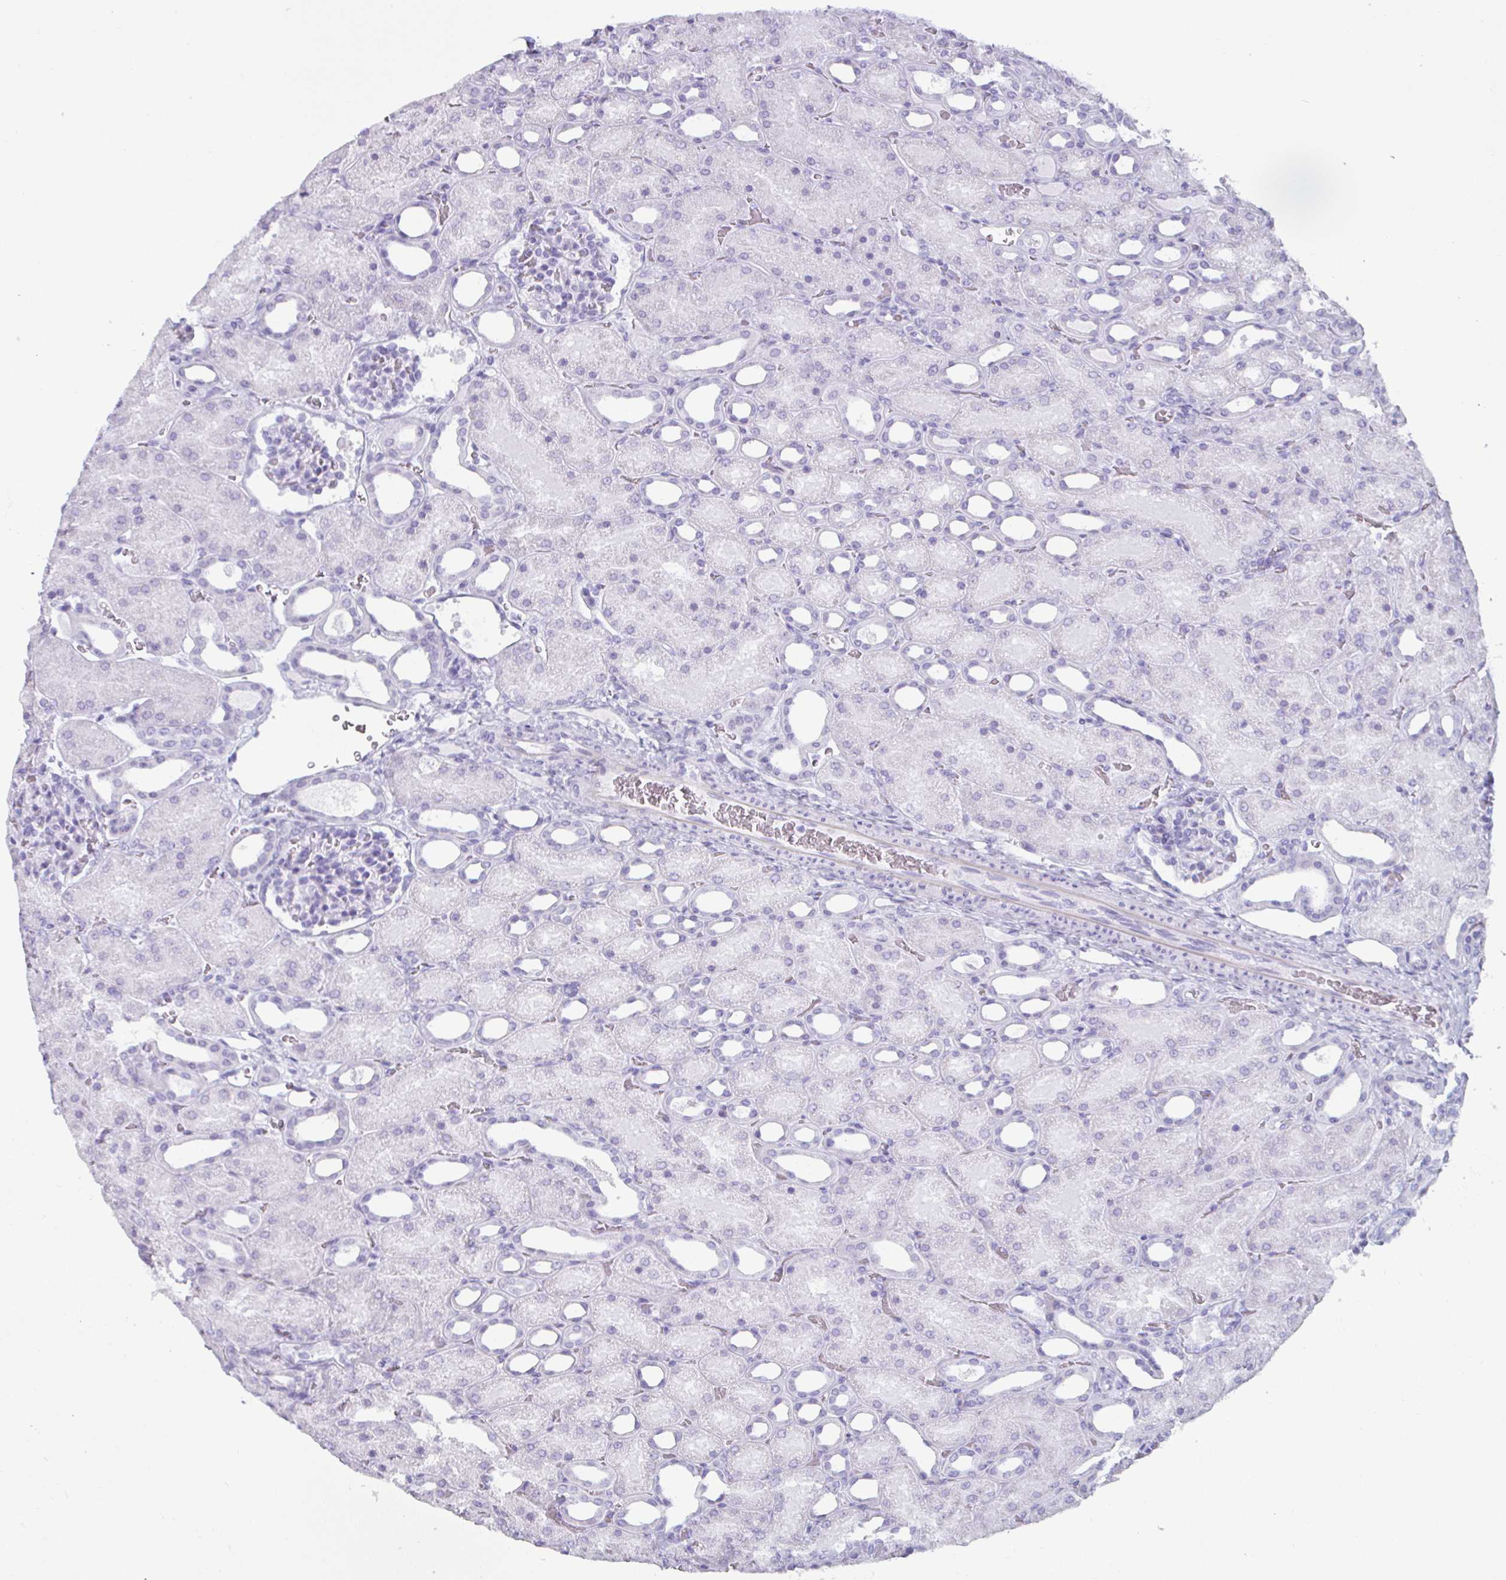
{"staining": {"intensity": "negative", "quantity": "none", "location": "none"}, "tissue": "kidney", "cell_type": "Cells in glomeruli", "image_type": "normal", "snomed": [{"axis": "morphology", "description": "Normal tissue, NOS"}, {"axis": "topography", "description": "Kidney"}], "caption": "A high-resolution image shows immunohistochemistry (IHC) staining of normal kidney, which reveals no significant positivity in cells in glomeruli. The staining was performed using DAB (3,3'-diaminobenzidine) to visualize the protein expression in brown, while the nuclei were stained in blue with hematoxylin (Magnification: 20x).", "gene": "CREG2", "patient": {"sex": "male", "age": 2}}